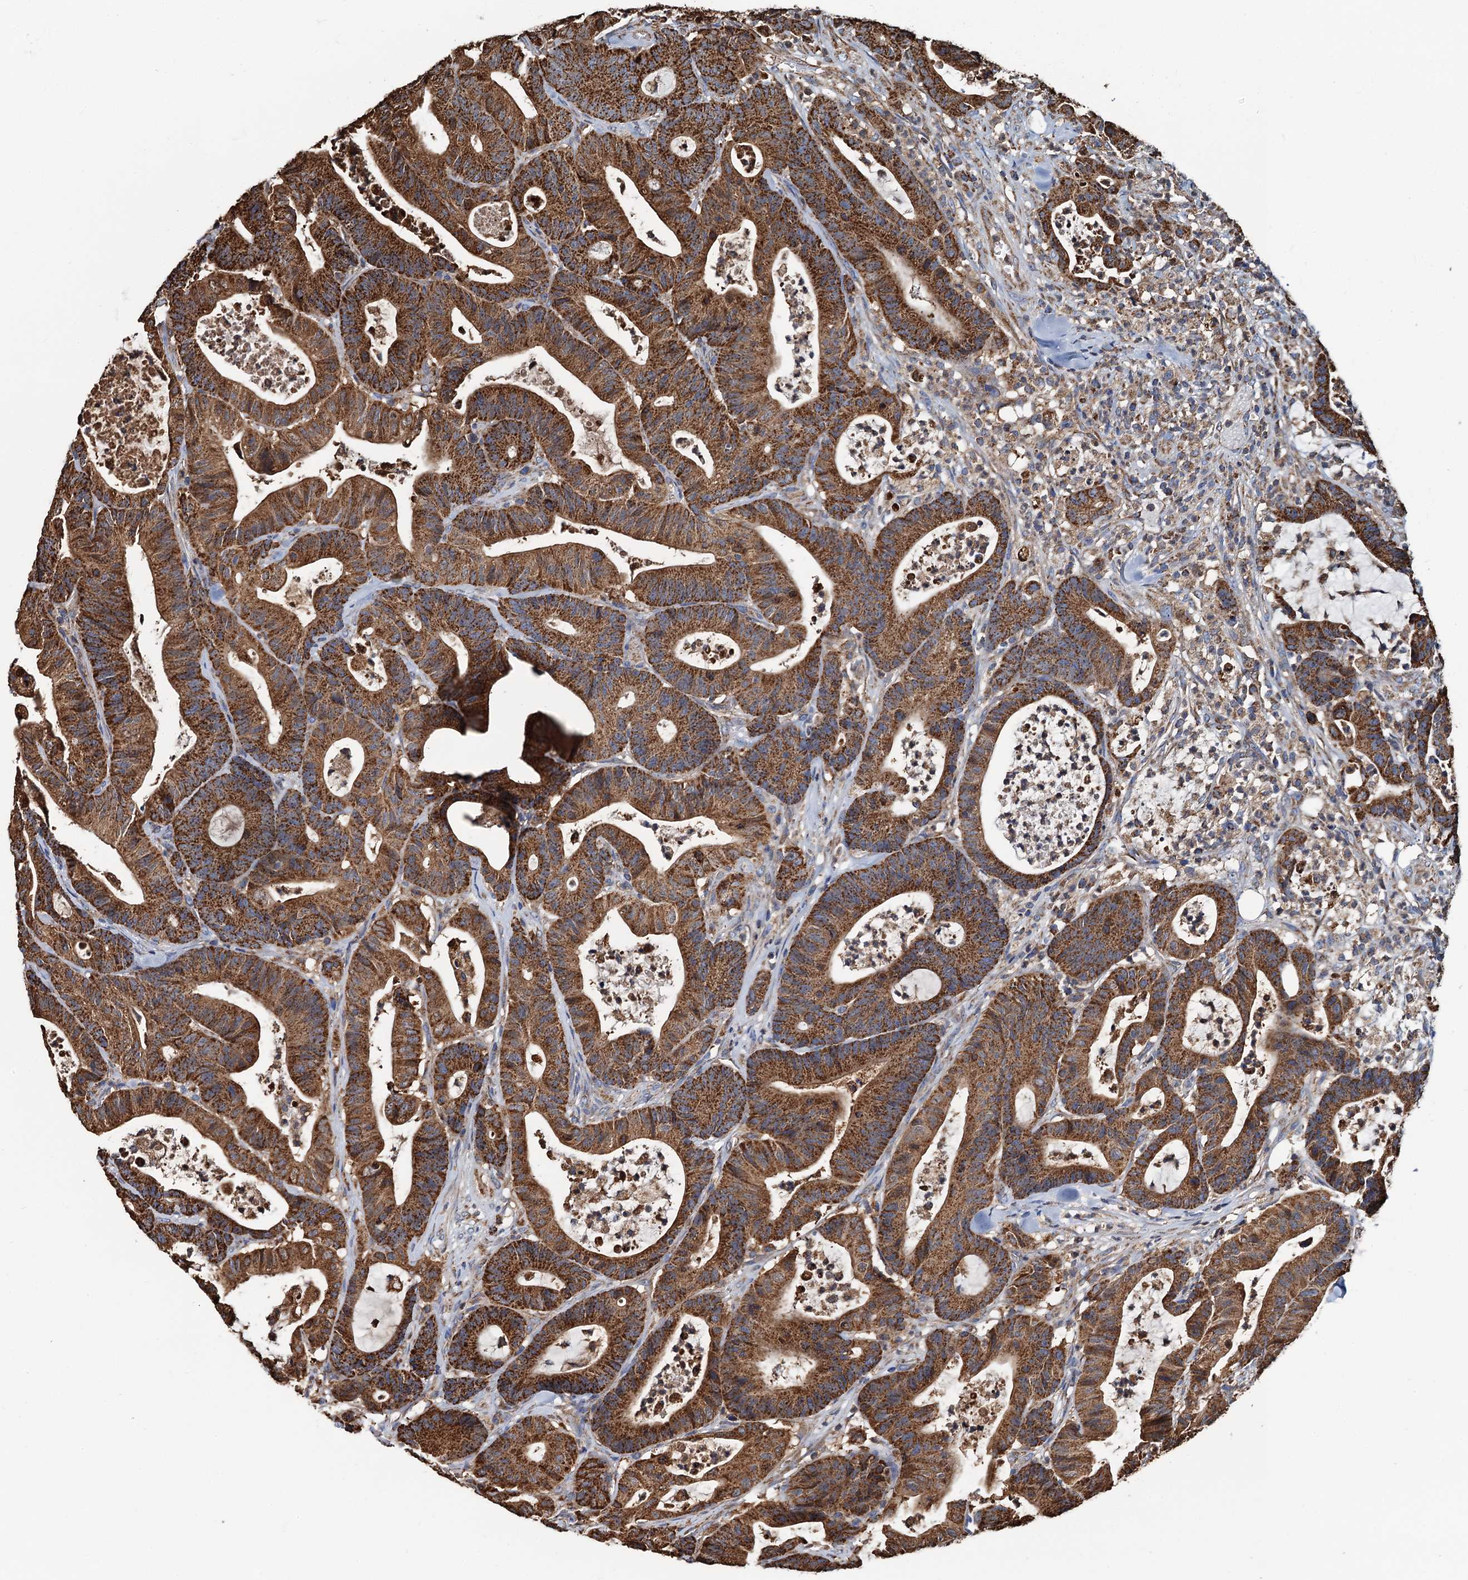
{"staining": {"intensity": "strong", "quantity": ">75%", "location": "cytoplasmic/membranous"}, "tissue": "colorectal cancer", "cell_type": "Tumor cells", "image_type": "cancer", "snomed": [{"axis": "morphology", "description": "Adenocarcinoma, NOS"}, {"axis": "topography", "description": "Colon"}], "caption": "Protein analysis of colorectal cancer (adenocarcinoma) tissue exhibits strong cytoplasmic/membranous expression in about >75% of tumor cells.", "gene": "AAGAB", "patient": {"sex": "female", "age": 84}}